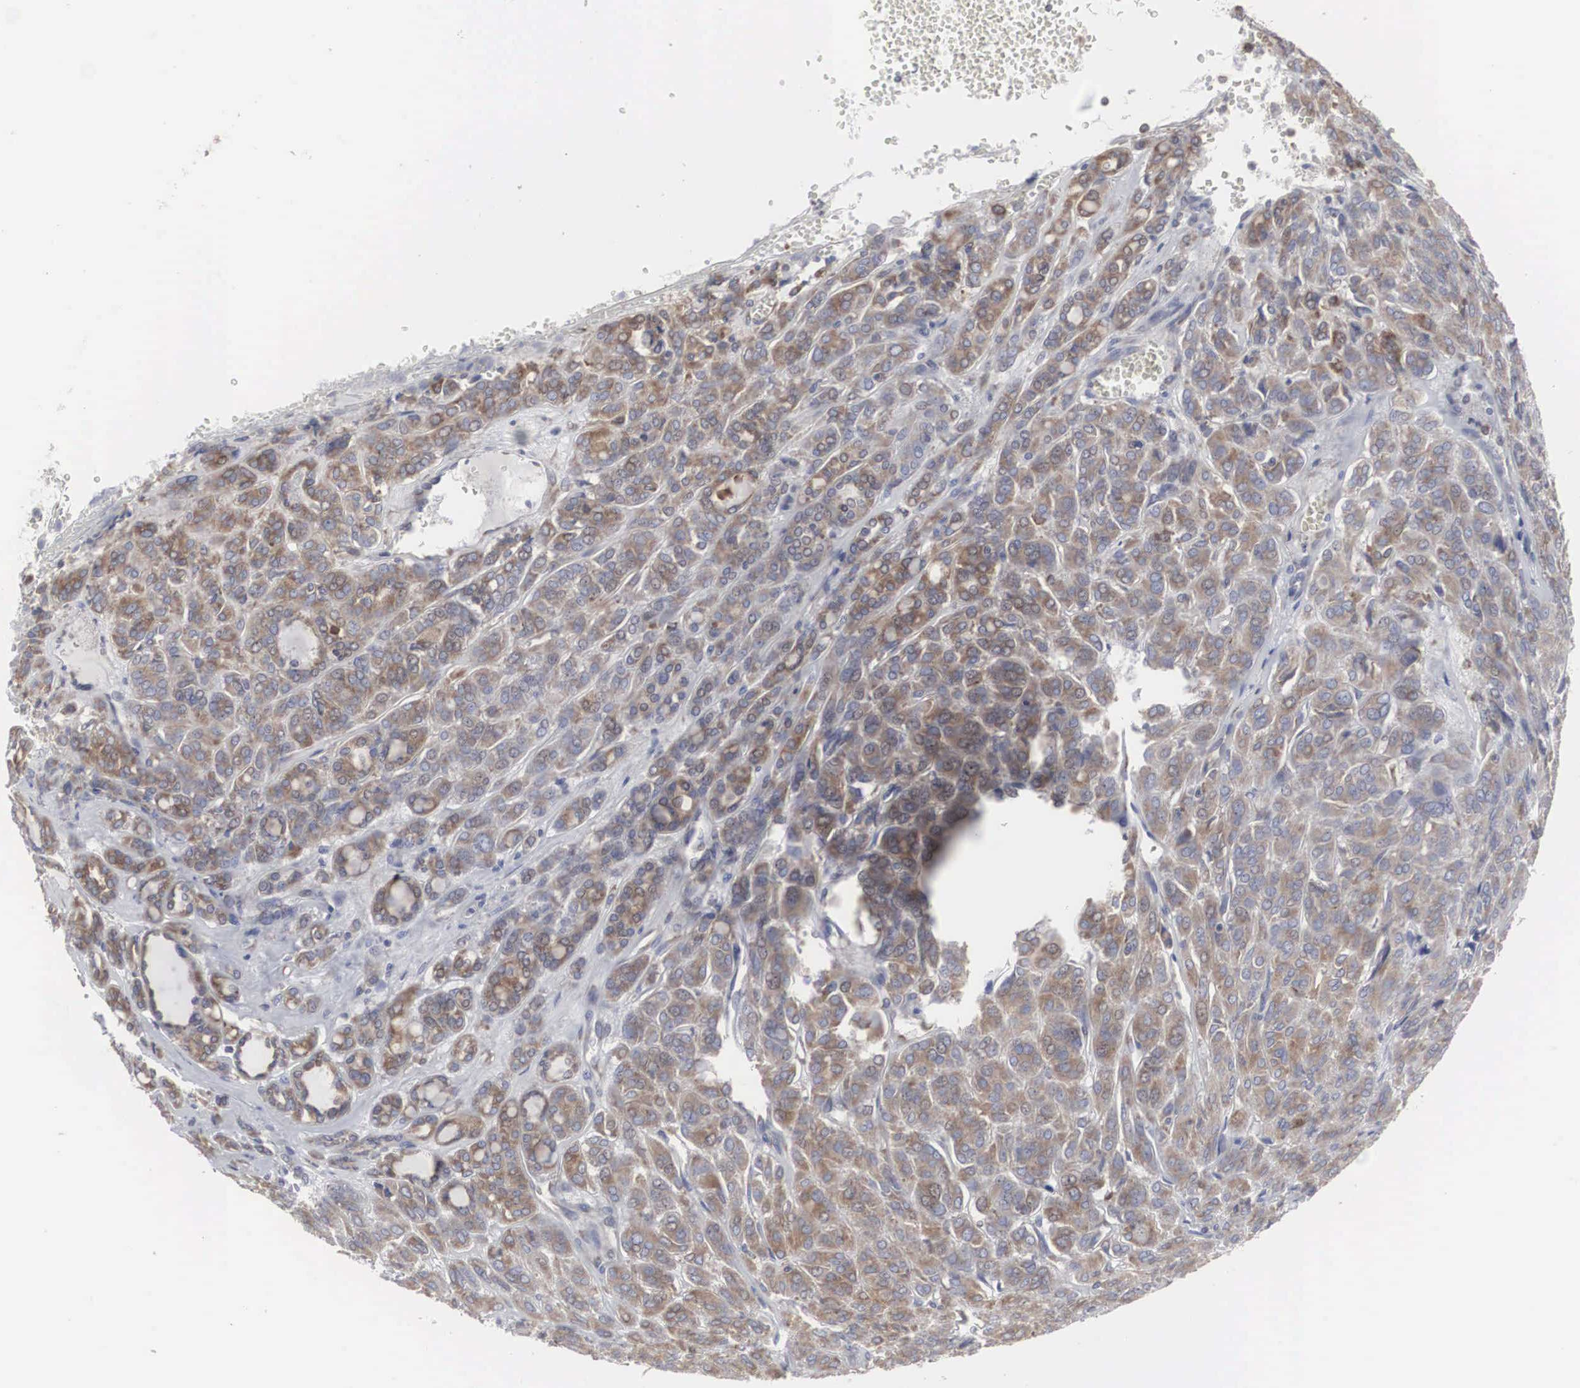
{"staining": {"intensity": "moderate", "quantity": ">75%", "location": "cytoplasmic/membranous"}, "tissue": "thyroid cancer", "cell_type": "Tumor cells", "image_type": "cancer", "snomed": [{"axis": "morphology", "description": "Follicular adenoma carcinoma, NOS"}, {"axis": "topography", "description": "Thyroid gland"}], "caption": "Thyroid follicular adenoma carcinoma stained with a brown dye shows moderate cytoplasmic/membranous positive expression in approximately >75% of tumor cells.", "gene": "MIA2", "patient": {"sex": "female", "age": 71}}